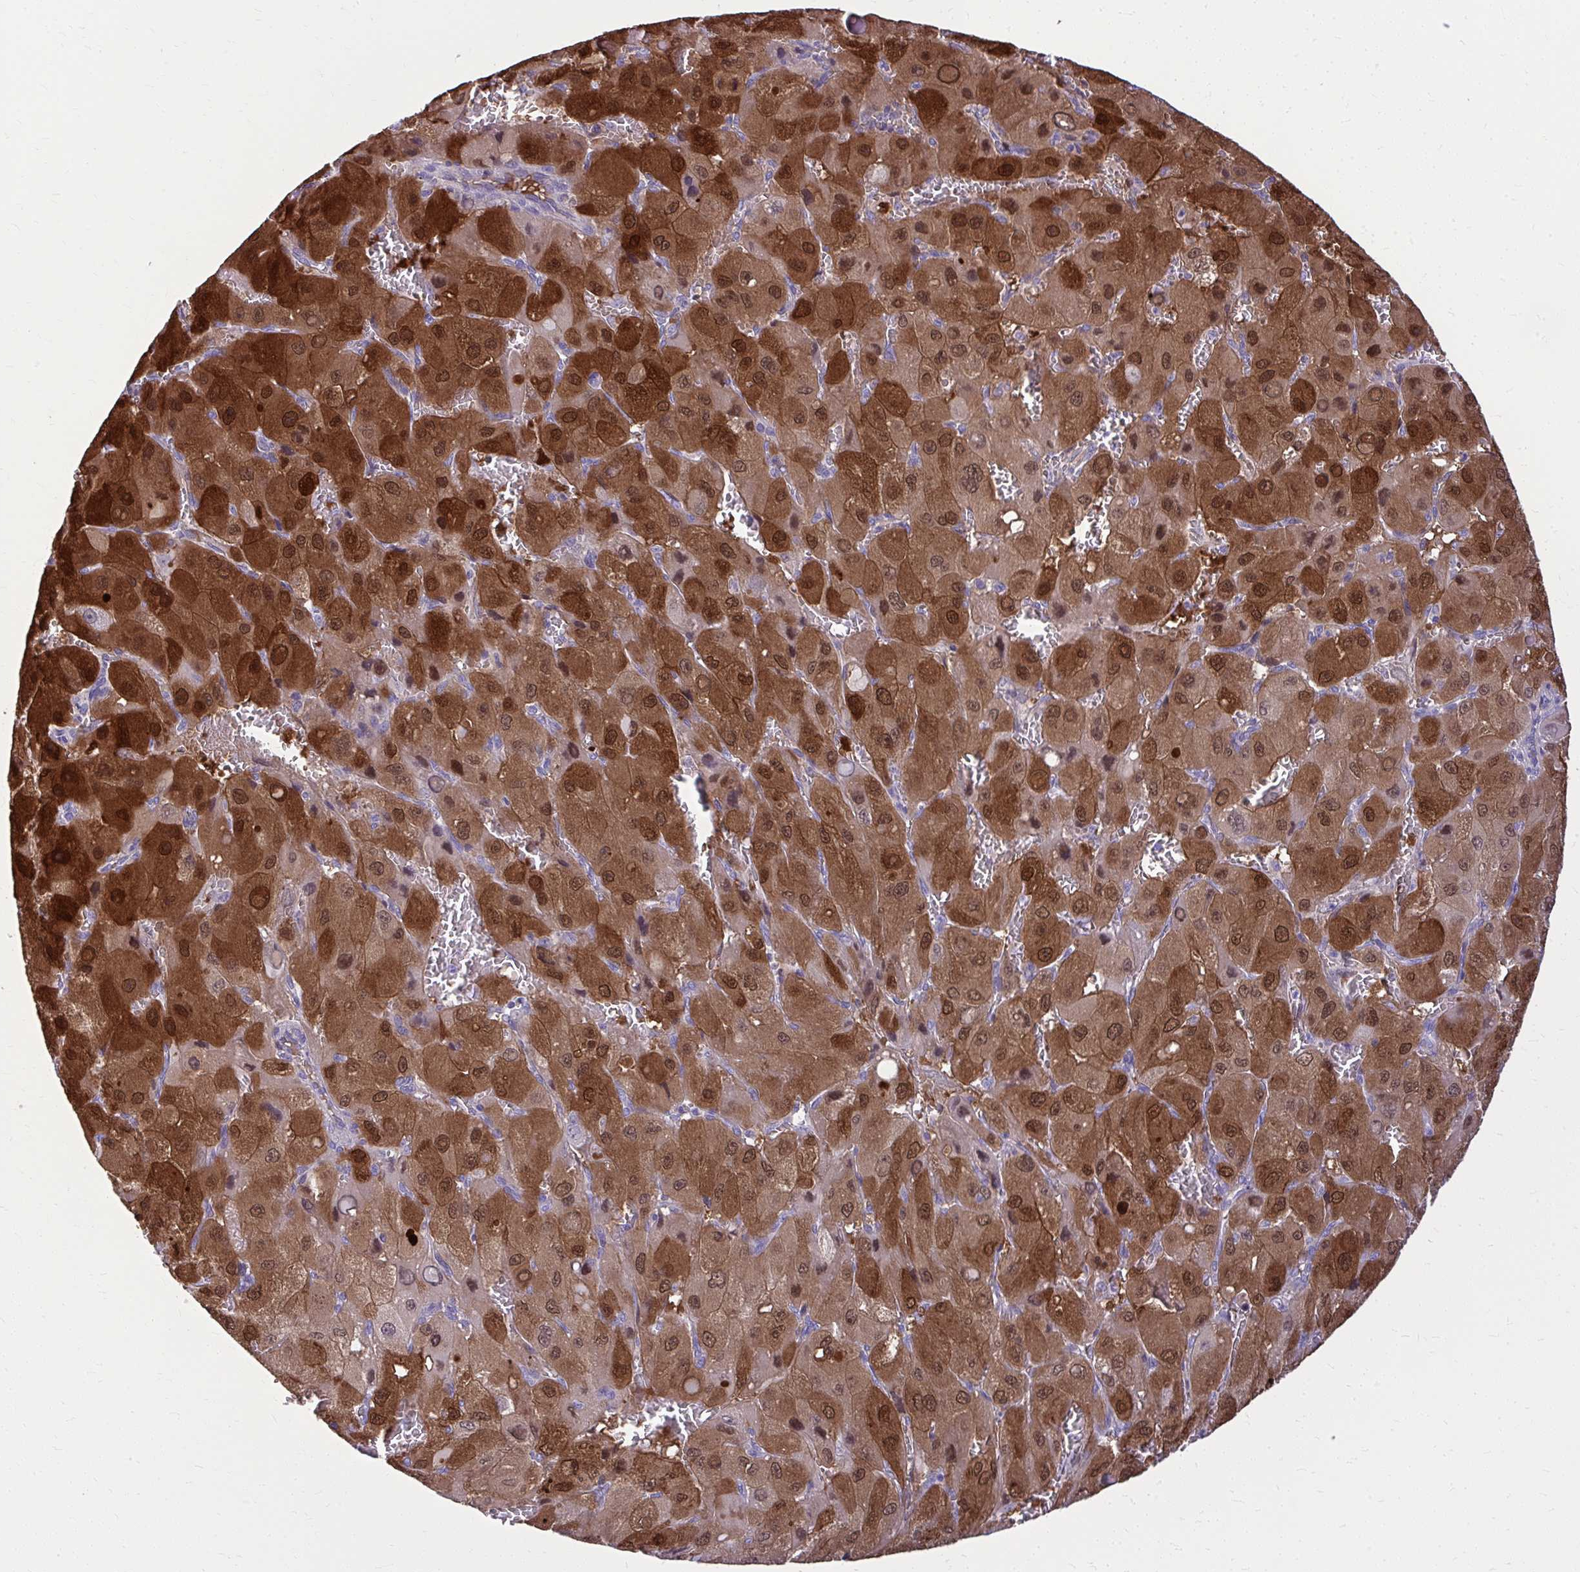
{"staining": {"intensity": "strong", "quantity": ">75%", "location": "cytoplasmic/membranous,nuclear"}, "tissue": "liver cancer", "cell_type": "Tumor cells", "image_type": "cancer", "snomed": [{"axis": "morphology", "description": "Carcinoma, Hepatocellular, NOS"}, {"axis": "topography", "description": "Liver"}], "caption": "A high amount of strong cytoplasmic/membranous and nuclear staining is seen in approximately >75% of tumor cells in hepatocellular carcinoma (liver) tissue.", "gene": "NNMT", "patient": {"sex": "male", "age": 27}}